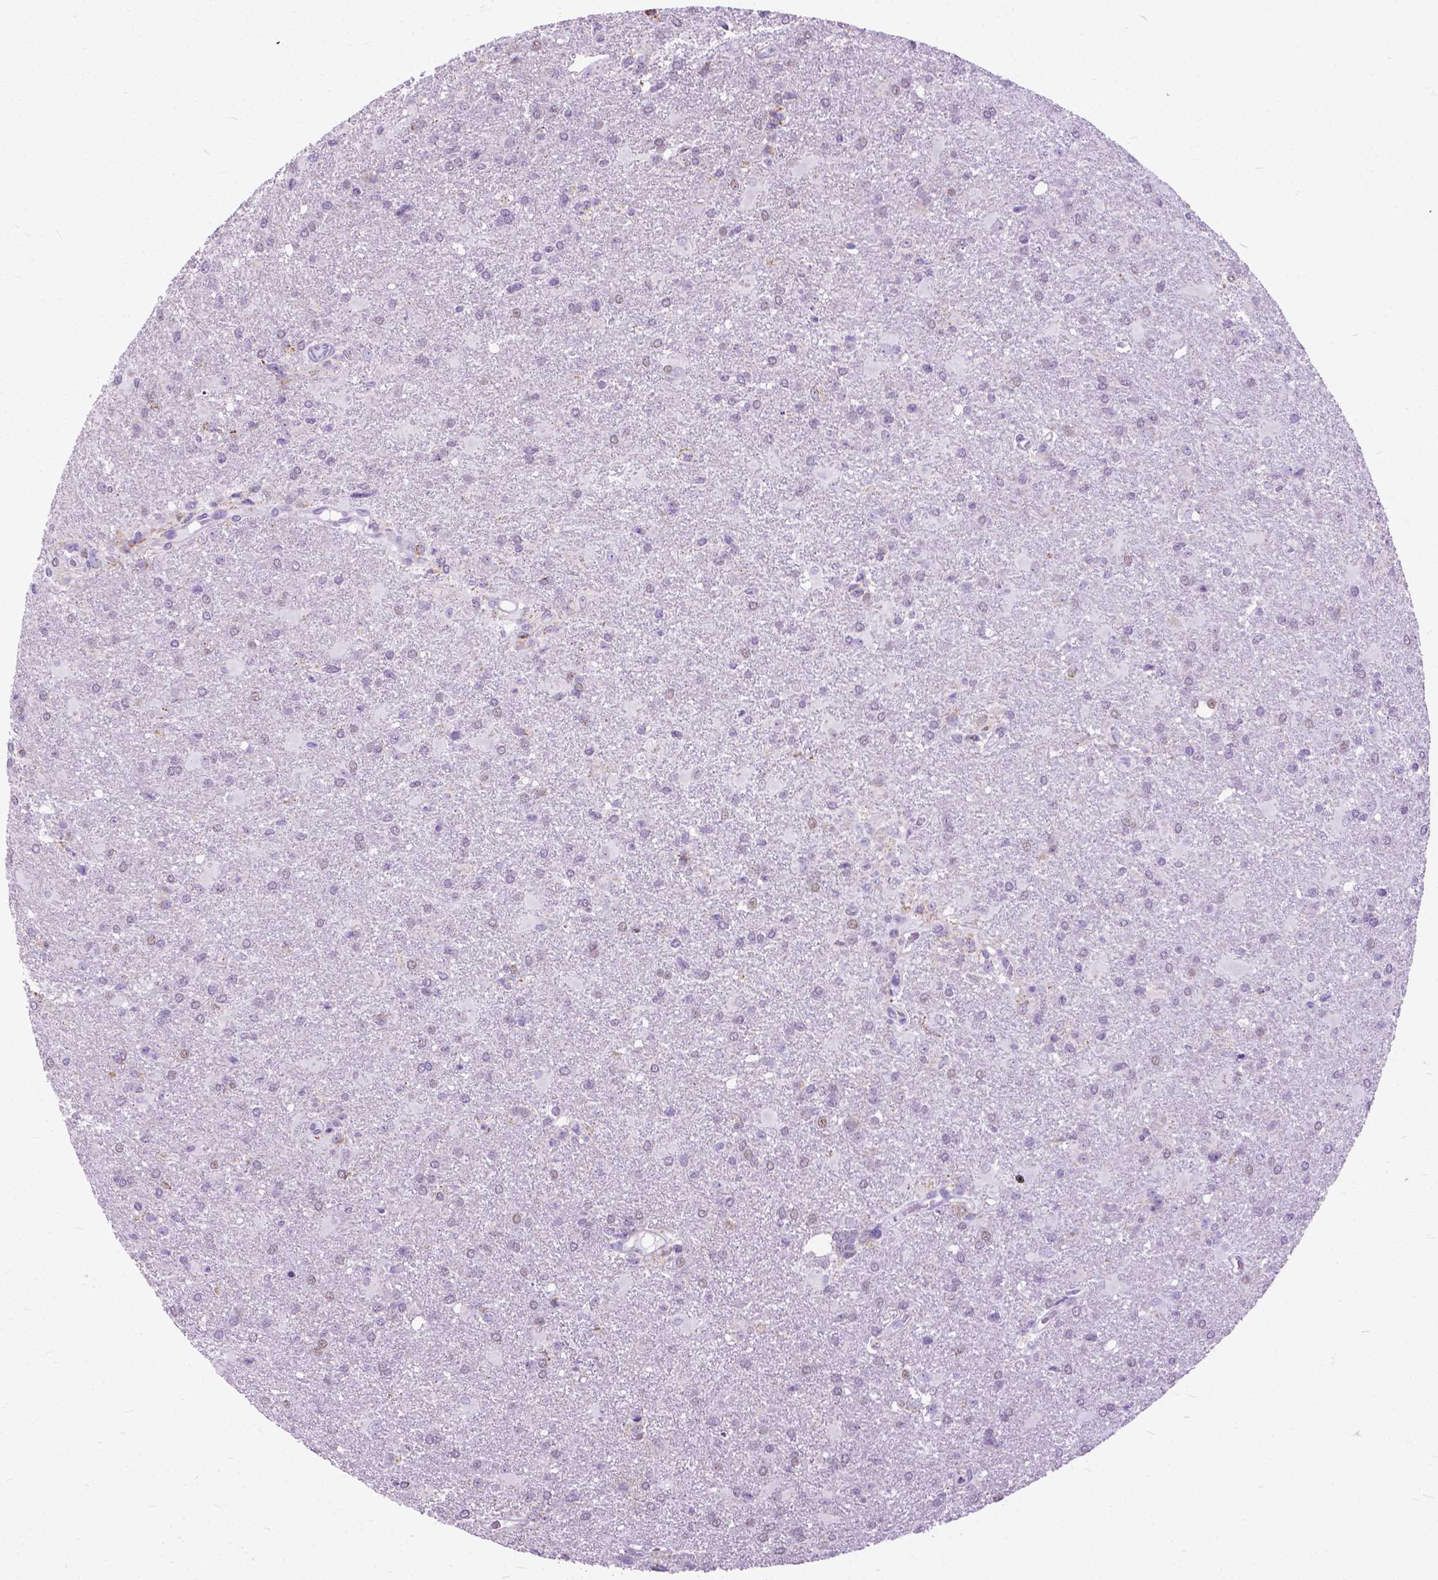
{"staining": {"intensity": "negative", "quantity": "none", "location": "none"}, "tissue": "glioma", "cell_type": "Tumor cells", "image_type": "cancer", "snomed": [{"axis": "morphology", "description": "Glioma, malignant, High grade"}, {"axis": "topography", "description": "Brain"}], "caption": "Protein analysis of malignant glioma (high-grade) reveals no significant staining in tumor cells.", "gene": "APCDD1L", "patient": {"sex": "male", "age": 68}}